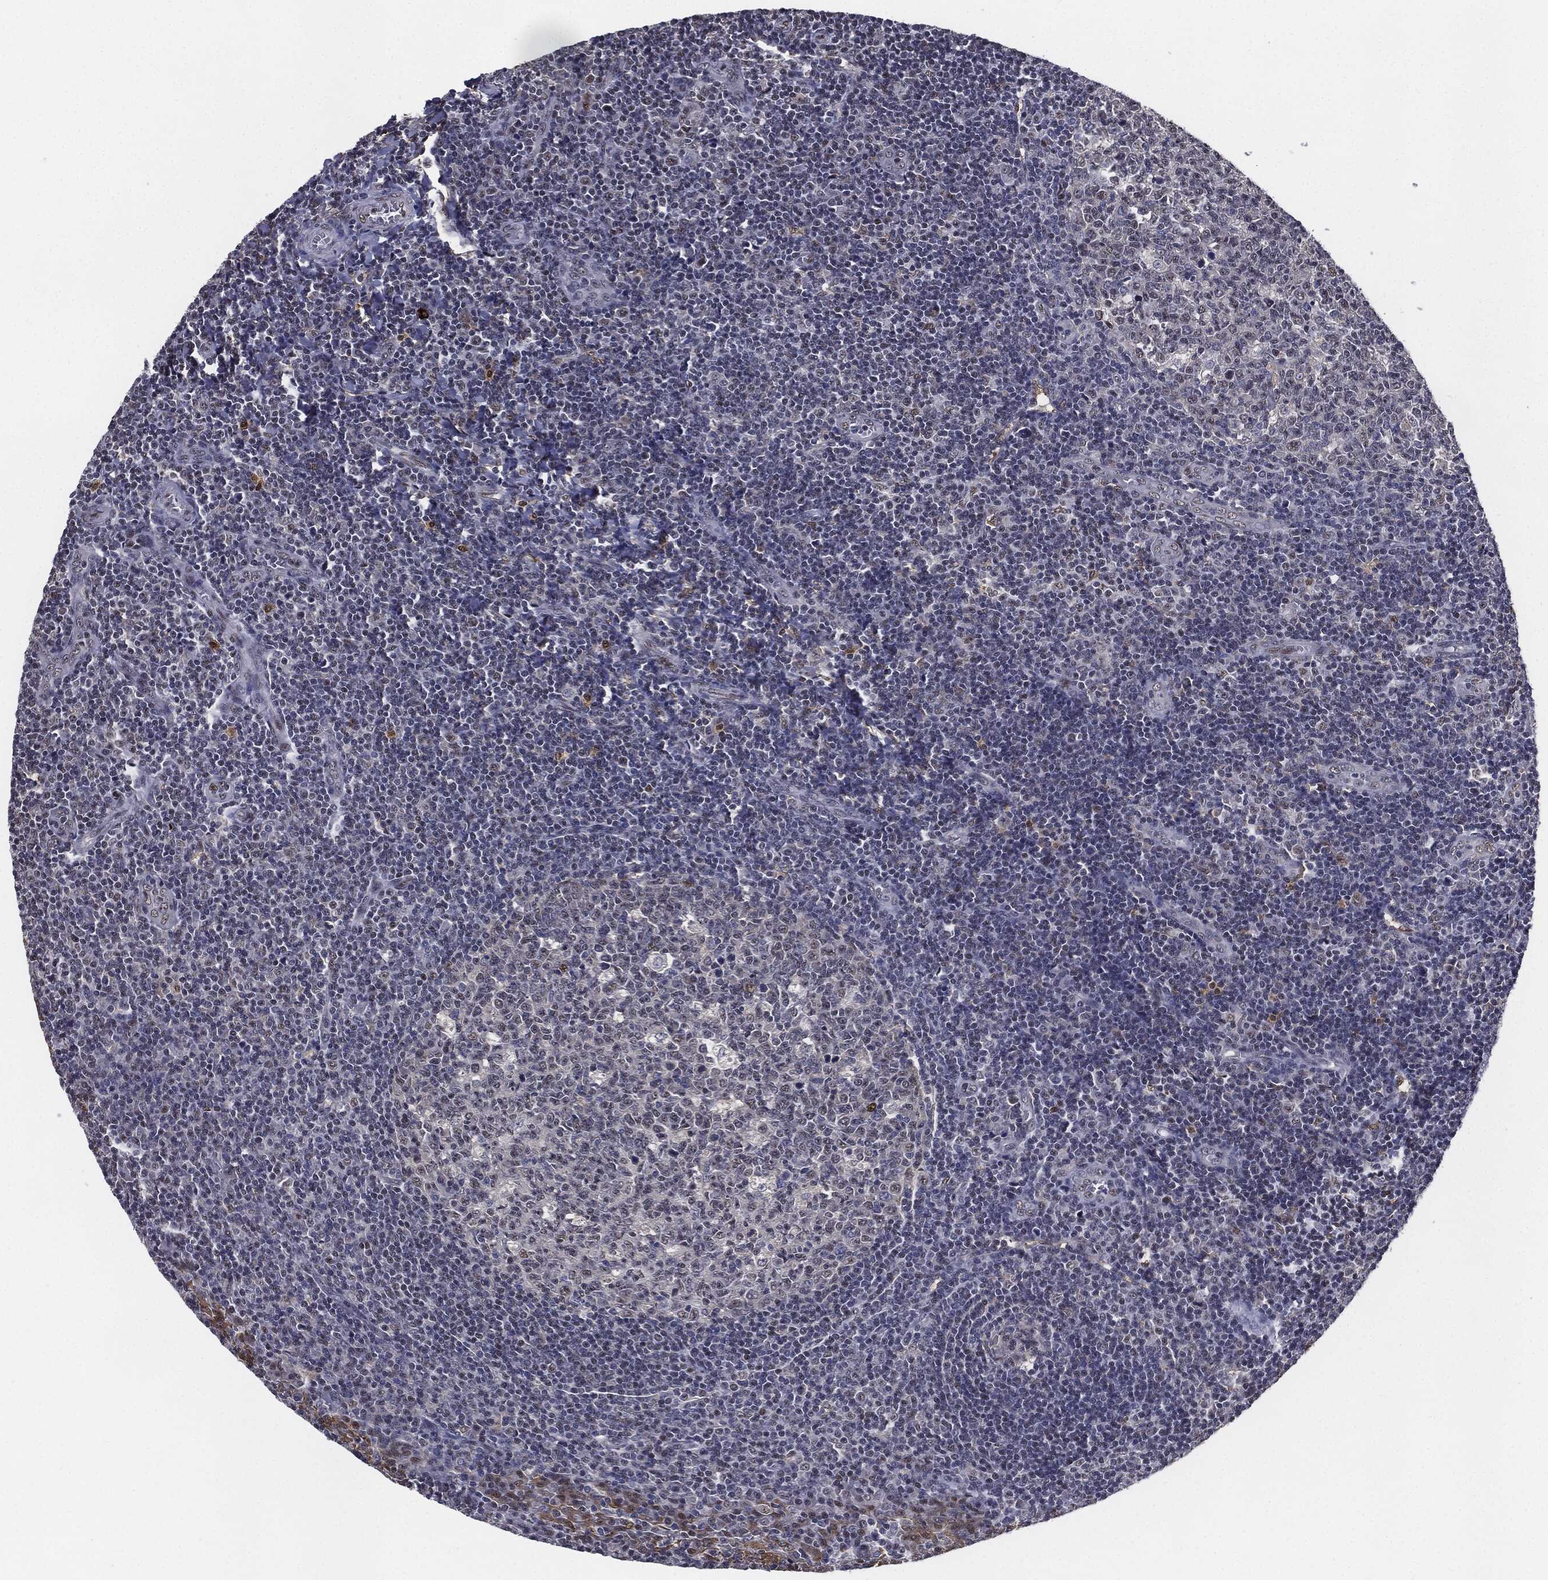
{"staining": {"intensity": "negative", "quantity": "none", "location": "none"}, "tissue": "tonsil", "cell_type": "Germinal center cells", "image_type": "normal", "snomed": [{"axis": "morphology", "description": "Normal tissue, NOS"}, {"axis": "topography", "description": "Tonsil"}], "caption": "Immunohistochemistry photomicrograph of unremarkable tonsil: human tonsil stained with DAB (3,3'-diaminobenzidine) displays no significant protein staining in germinal center cells. (Immunohistochemistry (ihc), brightfield microscopy, high magnification).", "gene": "JUN", "patient": {"sex": "female", "age": 13}}